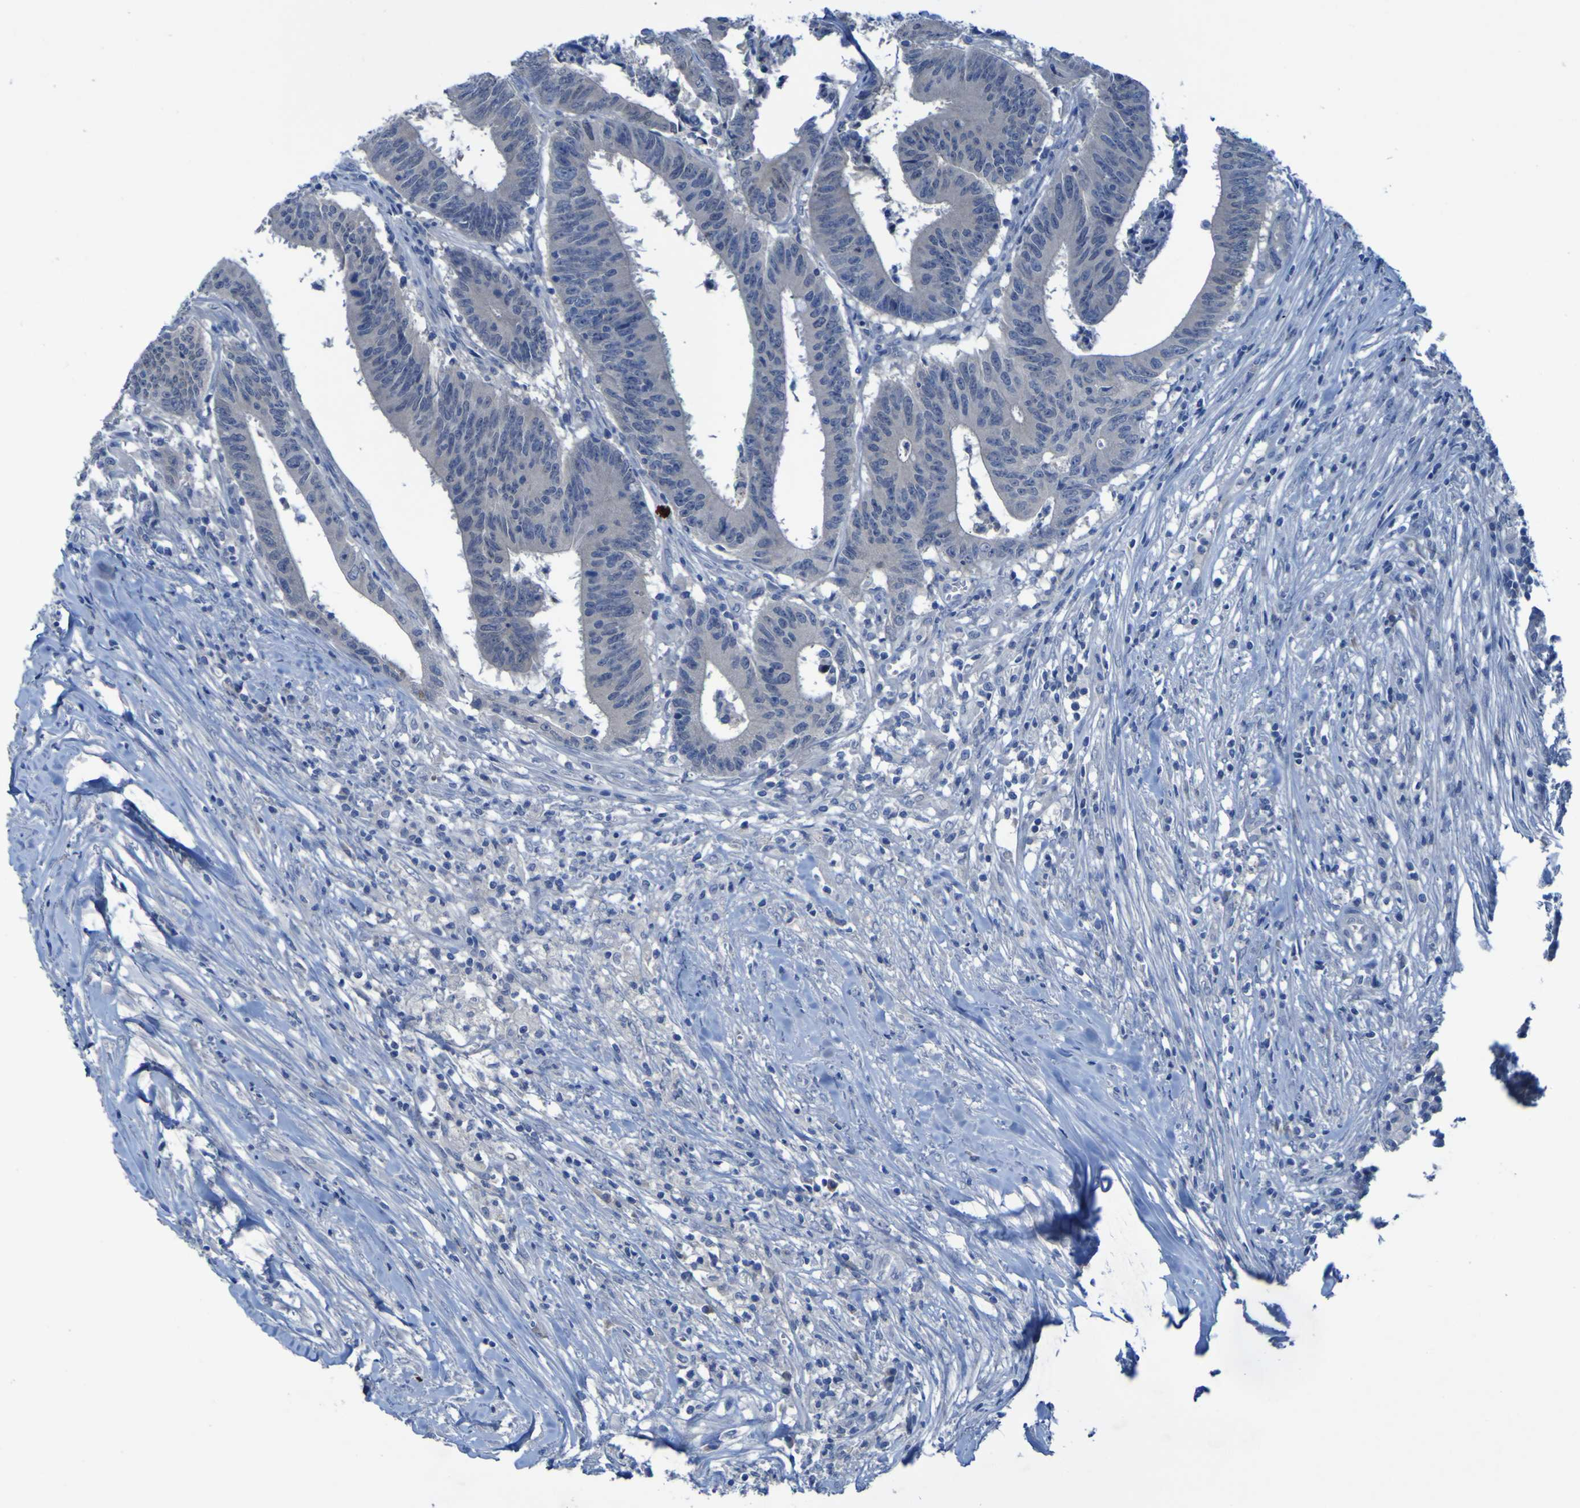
{"staining": {"intensity": "negative", "quantity": "none", "location": "none"}, "tissue": "colorectal cancer", "cell_type": "Tumor cells", "image_type": "cancer", "snomed": [{"axis": "morphology", "description": "Adenocarcinoma, NOS"}, {"axis": "topography", "description": "Colon"}], "caption": "Immunohistochemistry micrograph of colorectal cancer stained for a protein (brown), which exhibits no staining in tumor cells.", "gene": "SGK2", "patient": {"sex": "male", "age": 45}}